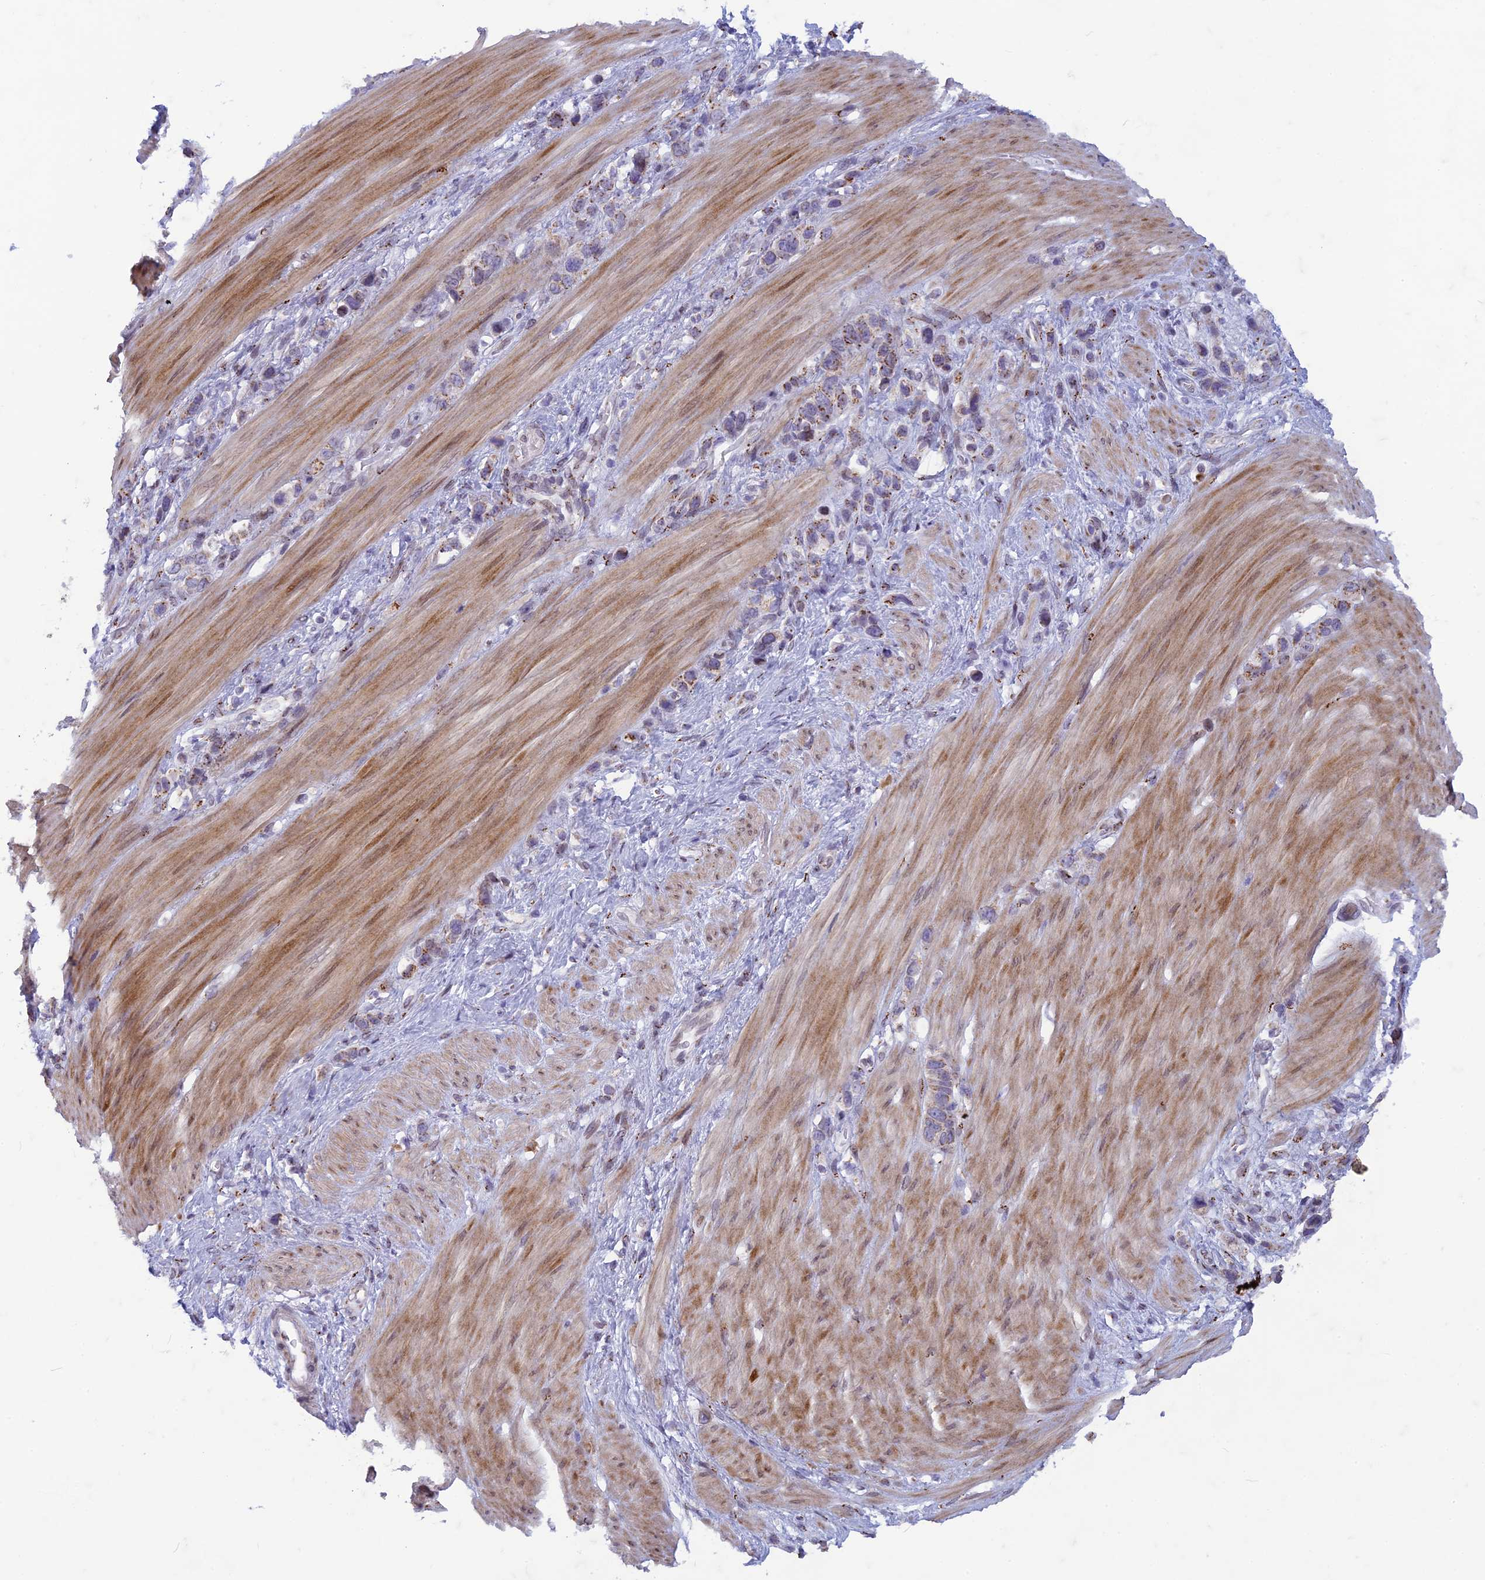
{"staining": {"intensity": "moderate", "quantity": ">75%", "location": "cytoplasmic/membranous"}, "tissue": "stomach cancer", "cell_type": "Tumor cells", "image_type": "cancer", "snomed": [{"axis": "morphology", "description": "Adenocarcinoma, NOS"}, {"axis": "morphology", "description": "Adenocarcinoma, High grade"}, {"axis": "topography", "description": "Stomach, upper"}, {"axis": "topography", "description": "Stomach, lower"}], "caption": "Human adenocarcinoma (stomach) stained for a protein (brown) demonstrates moderate cytoplasmic/membranous positive positivity in about >75% of tumor cells.", "gene": "FAM3C", "patient": {"sex": "female", "age": 65}}